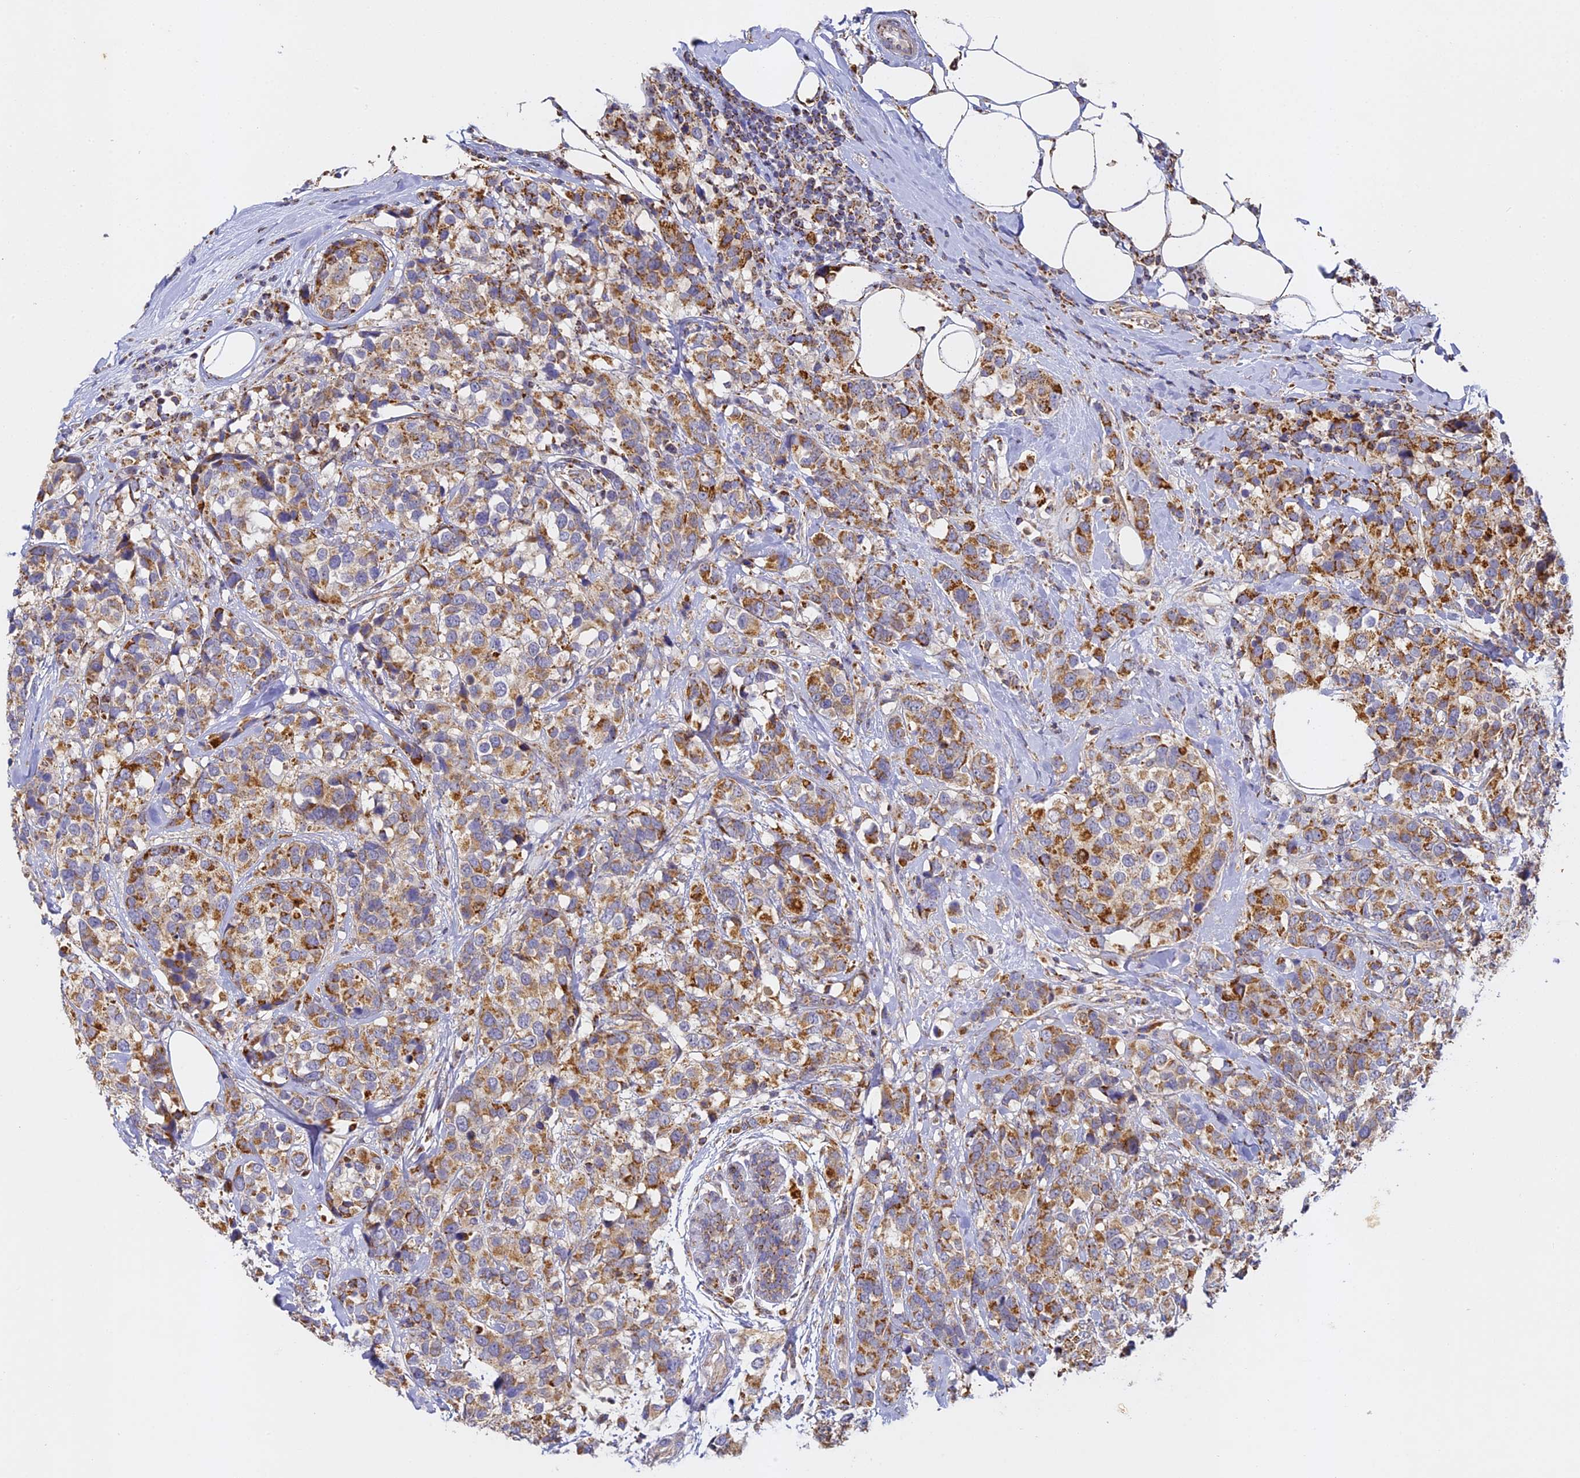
{"staining": {"intensity": "moderate", "quantity": ">75%", "location": "cytoplasmic/membranous"}, "tissue": "breast cancer", "cell_type": "Tumor cells", "image_type": "cancer", "snomed": [{"axis": "morphology", "description": "Lobular carcinoma"}, {"axis": "topography", "description": "Breast"}], "caption": "Approximately >75% of tumor cells in human lobular carcinoma (breast) display moderate cytoplasmic/membranous protein expression as visualized by brown immunohistochemical staining.", "gene": "DONSON", "patient": {"sex": "female", "age": 59}}